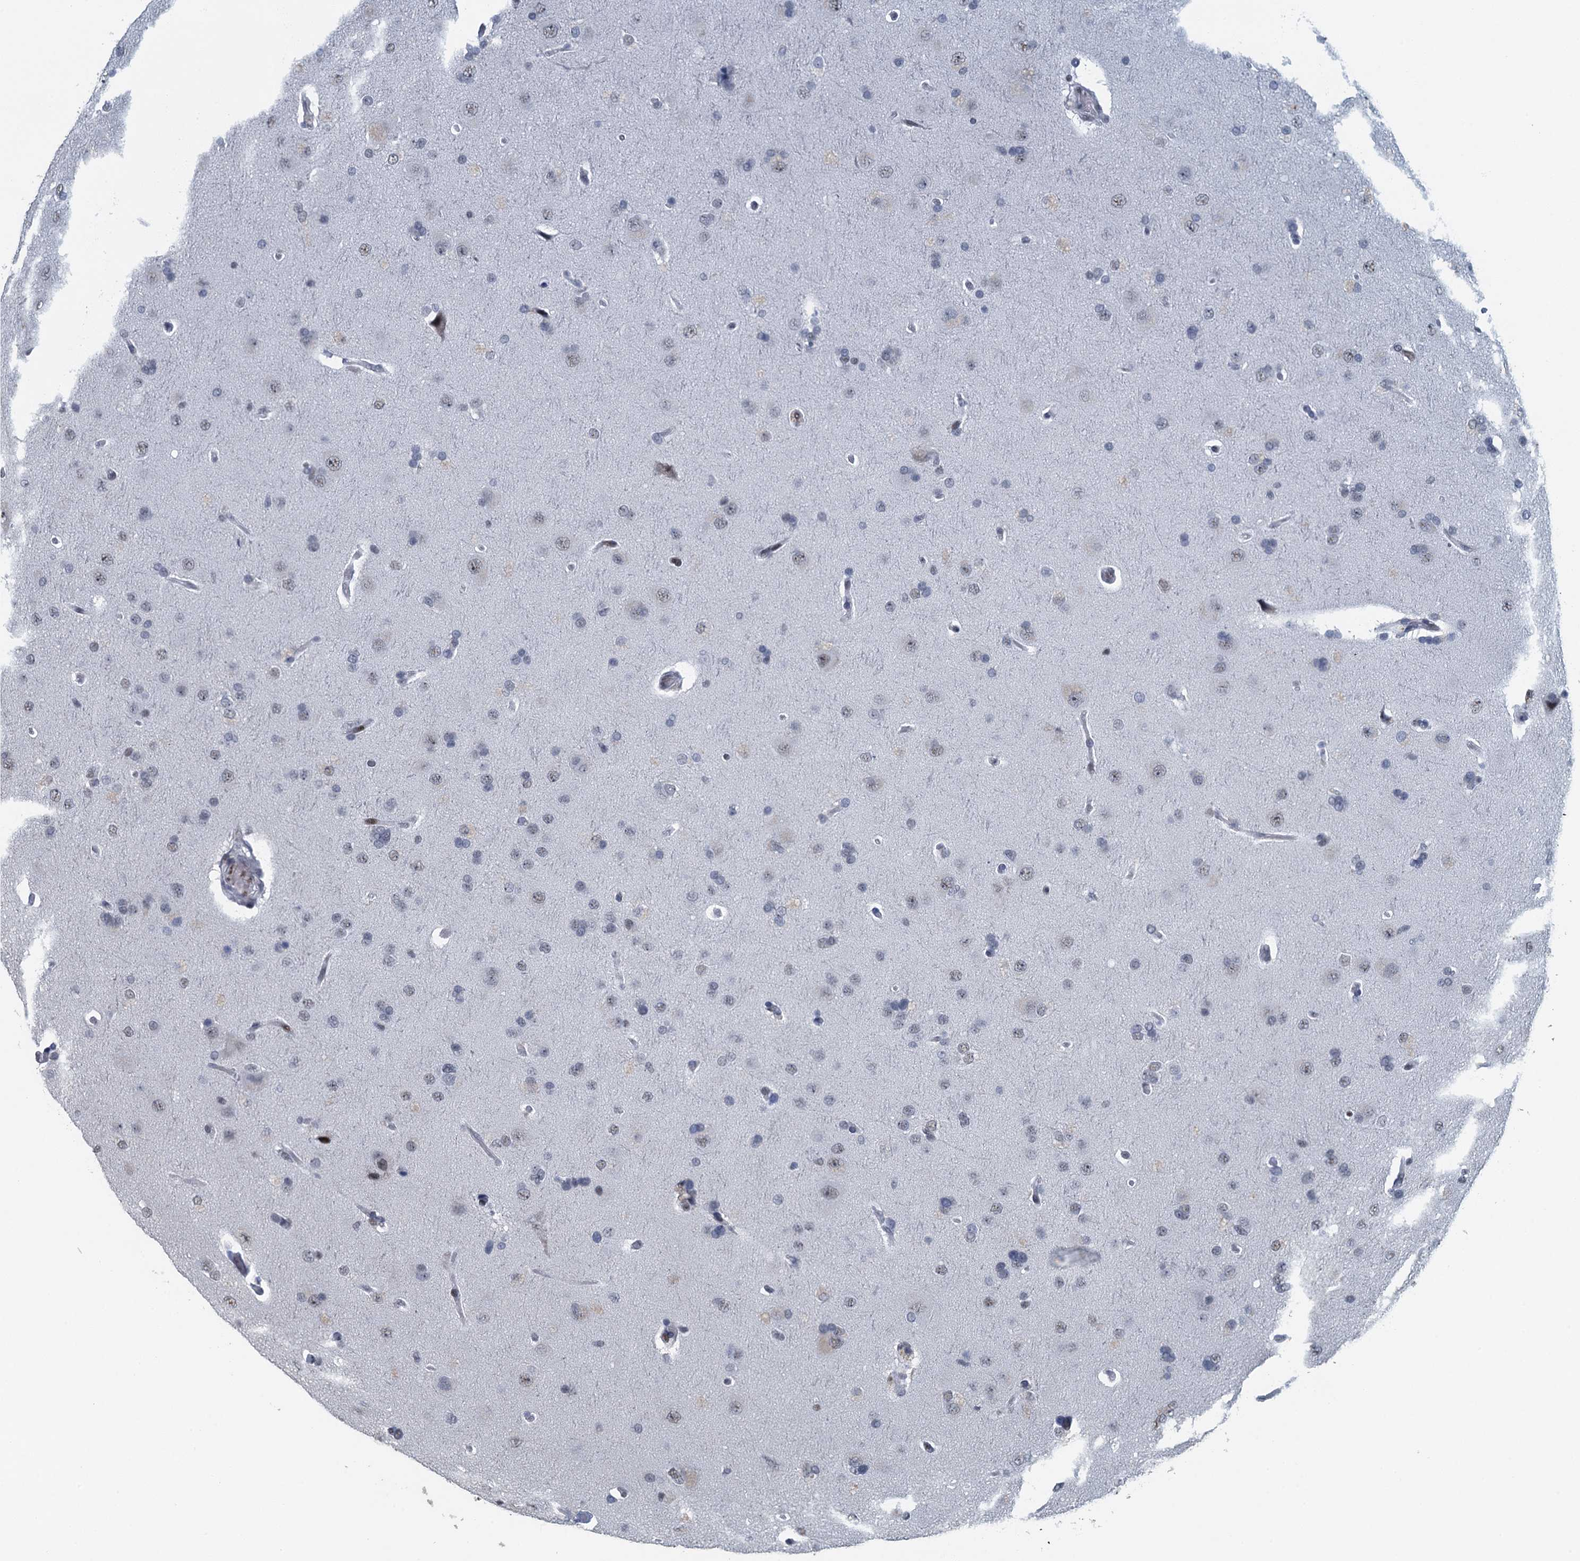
{"staining": {"intensity": "negative", "quantity": "none", "location": "none"}, "tissue": "glioma", "cell_type": "Tumor cells", "image_type": "cancer", "snomed": [{"axis": "morphology", "description": "Glioma, malignant, High grade"}, {"axis": "topography", "description": "Brain"}], "caption": "Photomicrograph shows no significant protein expression in tumor cells of high-grade glioma (malignant). (Stains: DAB (3,3'-diaminobenzidine) immunohistochemistry with hematoxylin counter stain, Microscopy: brightfield microscopy at high magnification).", "gene": "TTLL9", "patient": {"sex": "male", "age": 72}}